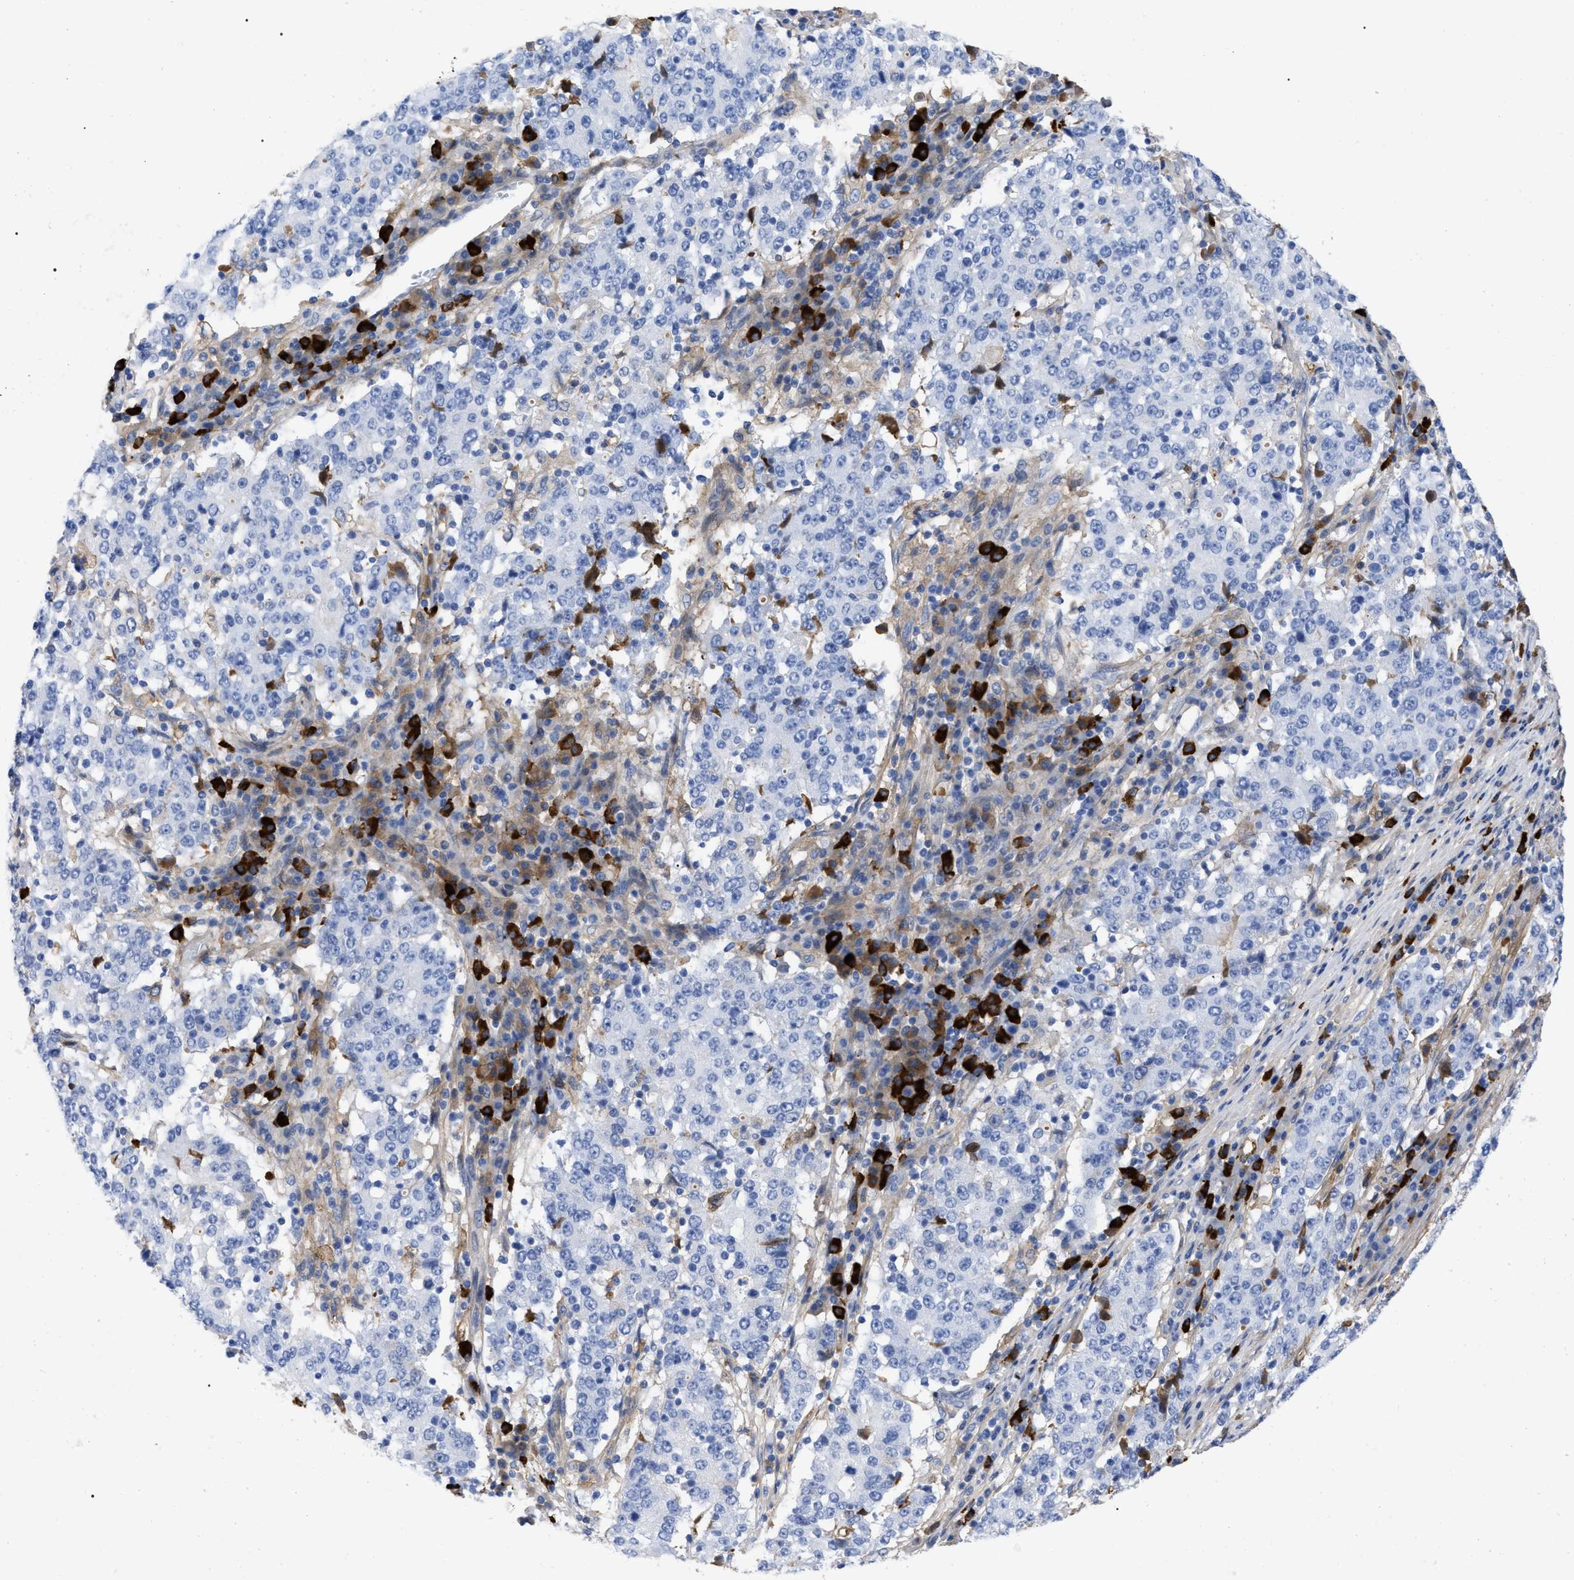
{"staining": {"intensity": "negative", "quantity": "none", "location": "none"}, "tissue": "stomach cancer", "cell_type": "Tumor cells", "image_type": "cancer", "snomed": [{"axis": "morphology", "description": "Adenocarcinoma, NOS"}, {"axis": "topography", "description": "Stomach"}], "caption": "Immunohistochemistry (IHC) of human stomach cancer displays no expression in tumor cells. (Stains: DAB (3,3'-diaminobenzidine) immunohistochemistry with hematoxylin counter stain, Microscopy: brightfield microscopy at high magnification).", "gene": "IGHV5-51", "patient": {"sex": "male", "age": 59}}